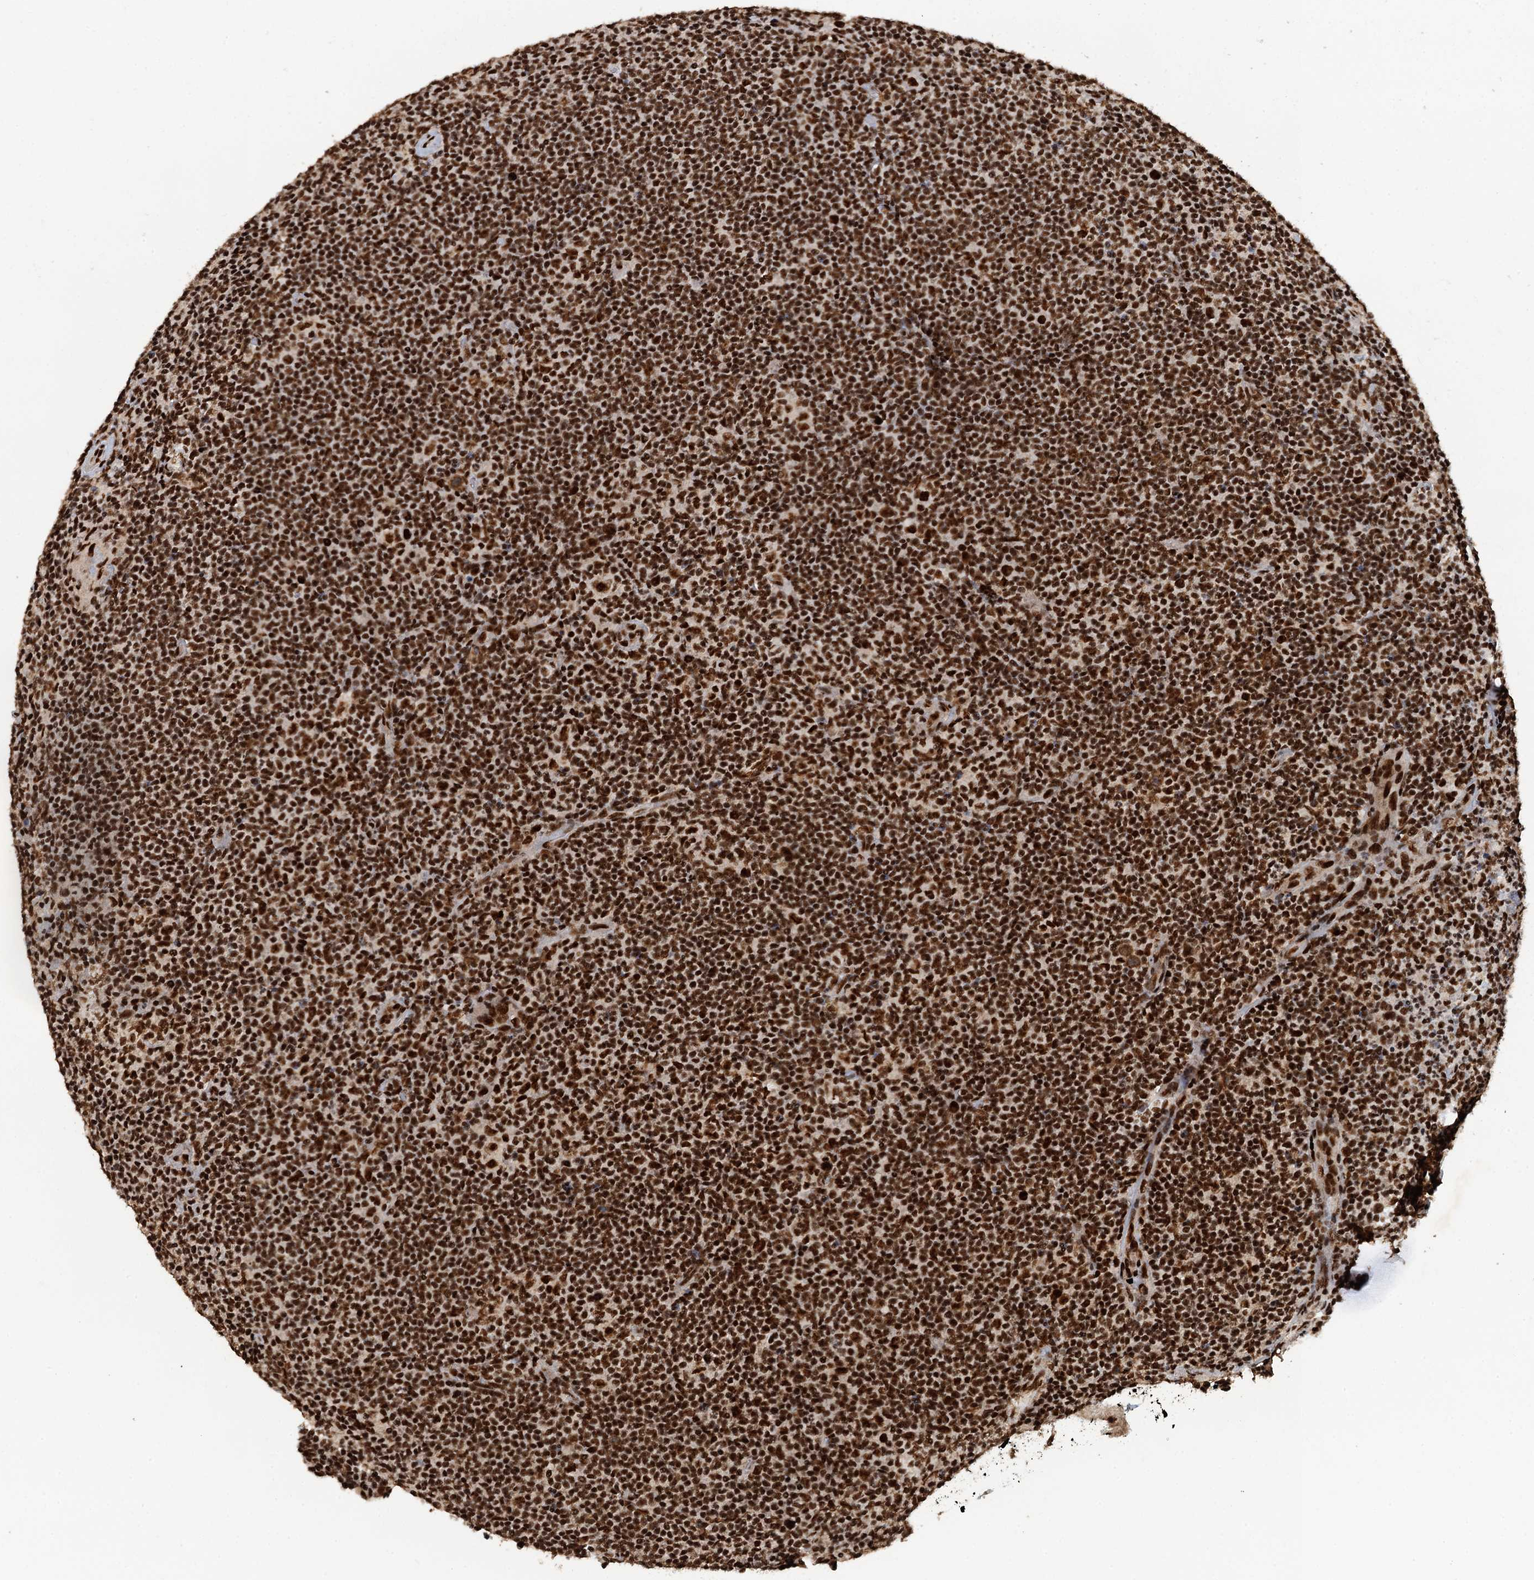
{"staining": {"intensity": "moderate", "quantity": ">75%", "location": "cytoplasmic/membranous,nuclear"}, "tissue": "lymphoma", "cell_type": "Tumor cells", "image_type": "cancer", "snomed": [{"axis": "morphology", "description": "Hodgkin's disease, NOS"}, {"axis": "topography", "description": "Lymph node"}], "caption": "Brown immunohistochemical staining in human Hodgkin's disease demonstrates moderate cytoplasmic/membranous and nuclear staining in about >75% of tumor cells.", "gene": "ZC3H18", "patient": {"sex": "female", "age": 57}}